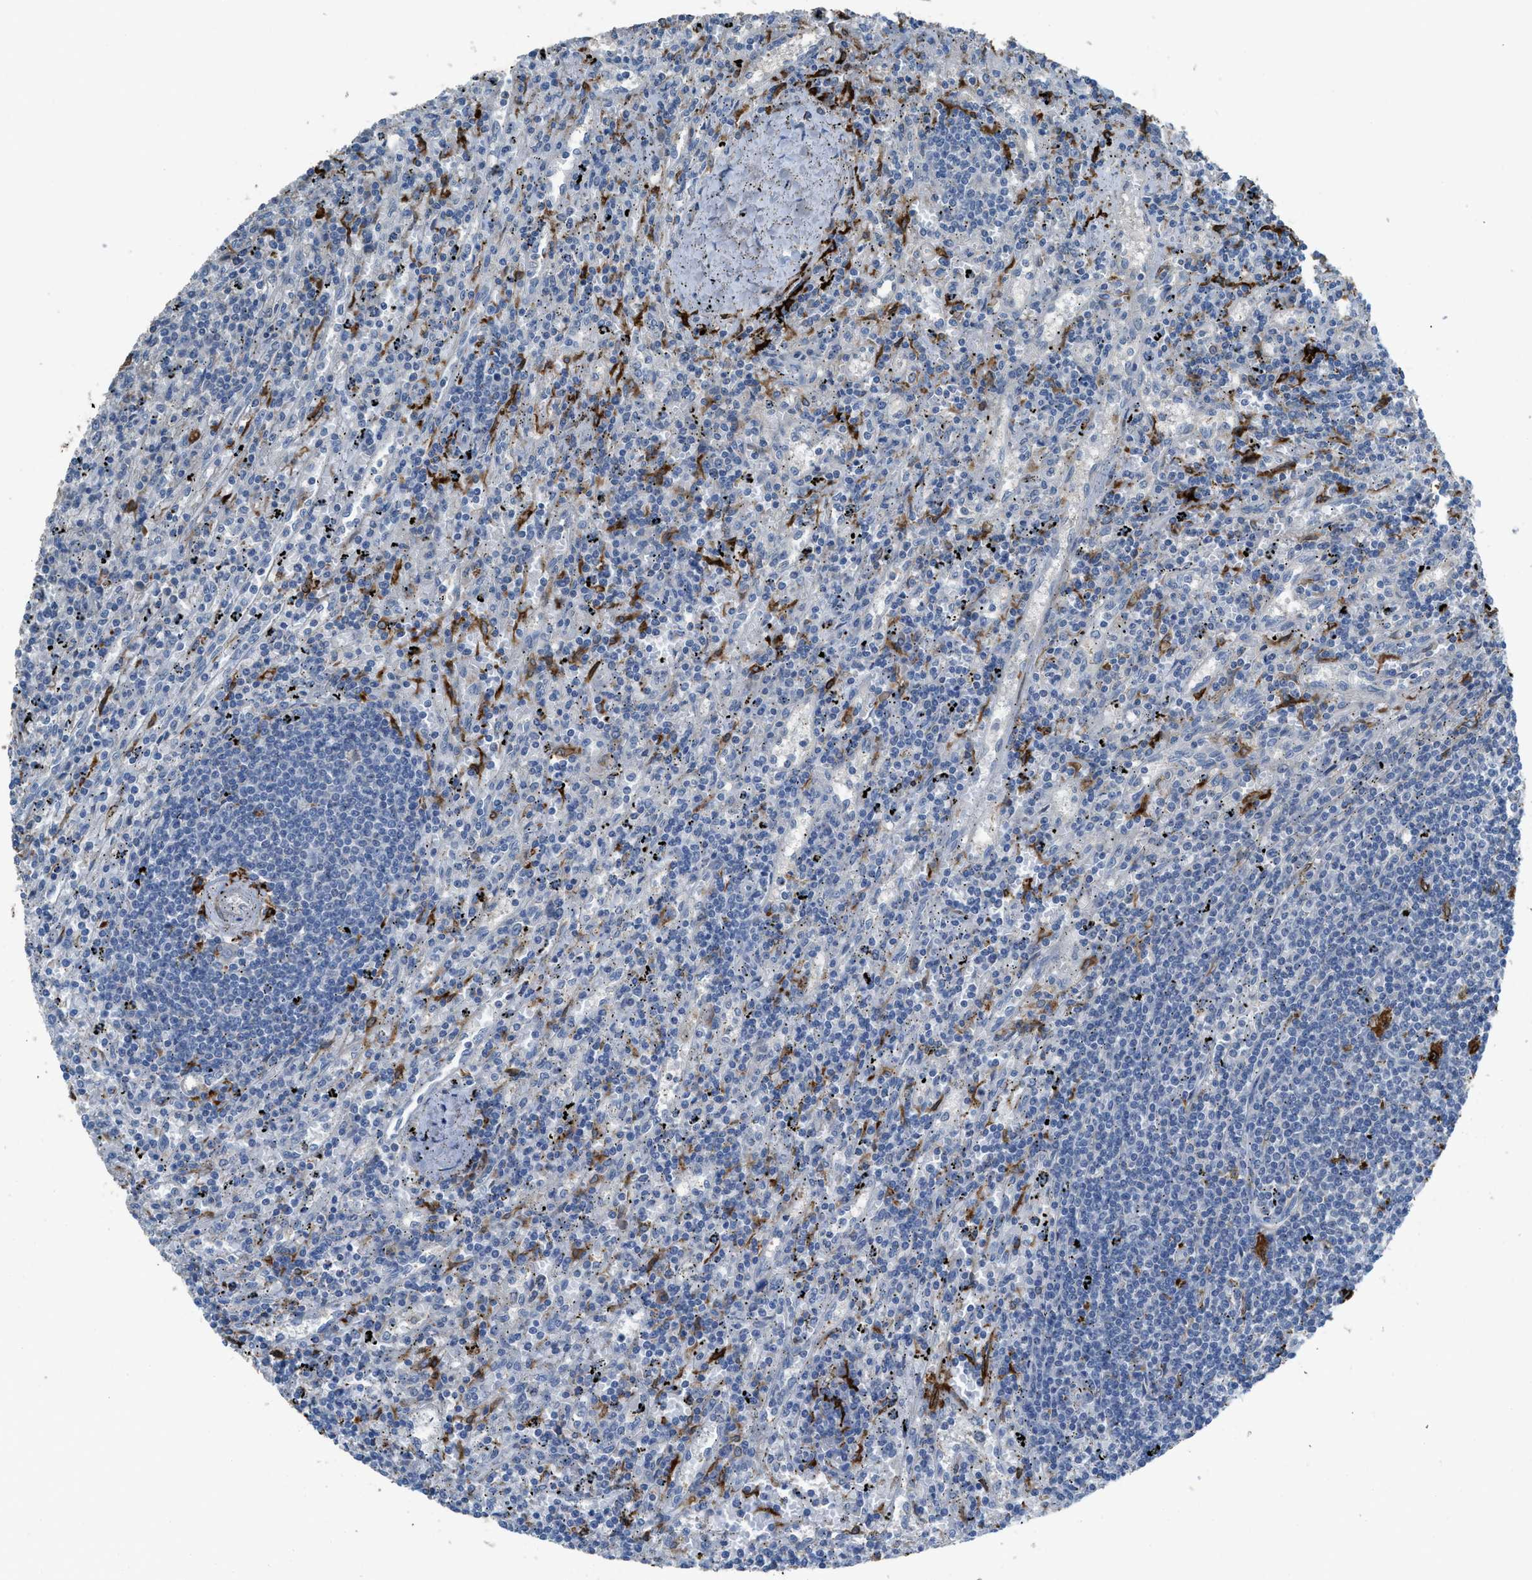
{"staining": {"intensity": "negative", "quantity": "none", "location": "none"}, "tissue": "lymphoma", "cell_type": "Tumor cells", "image_type": "cancer", "snomed": [{"axis": "morphology", "description": "Malignant lymphoma, non-Hodgkin's type, Low grade"}, {"axis": "topography", "description": "Spleen"}], "caption": "High power microscopy image of an immunohistochemistry (IHC) photomicrograph of malignant lymphoma, non-Hodgkin's type (low-grade), revealing no significant staining in tumor cells.", "gene": "TIMD4", "patient": {"sex": "male", "age": 76}}